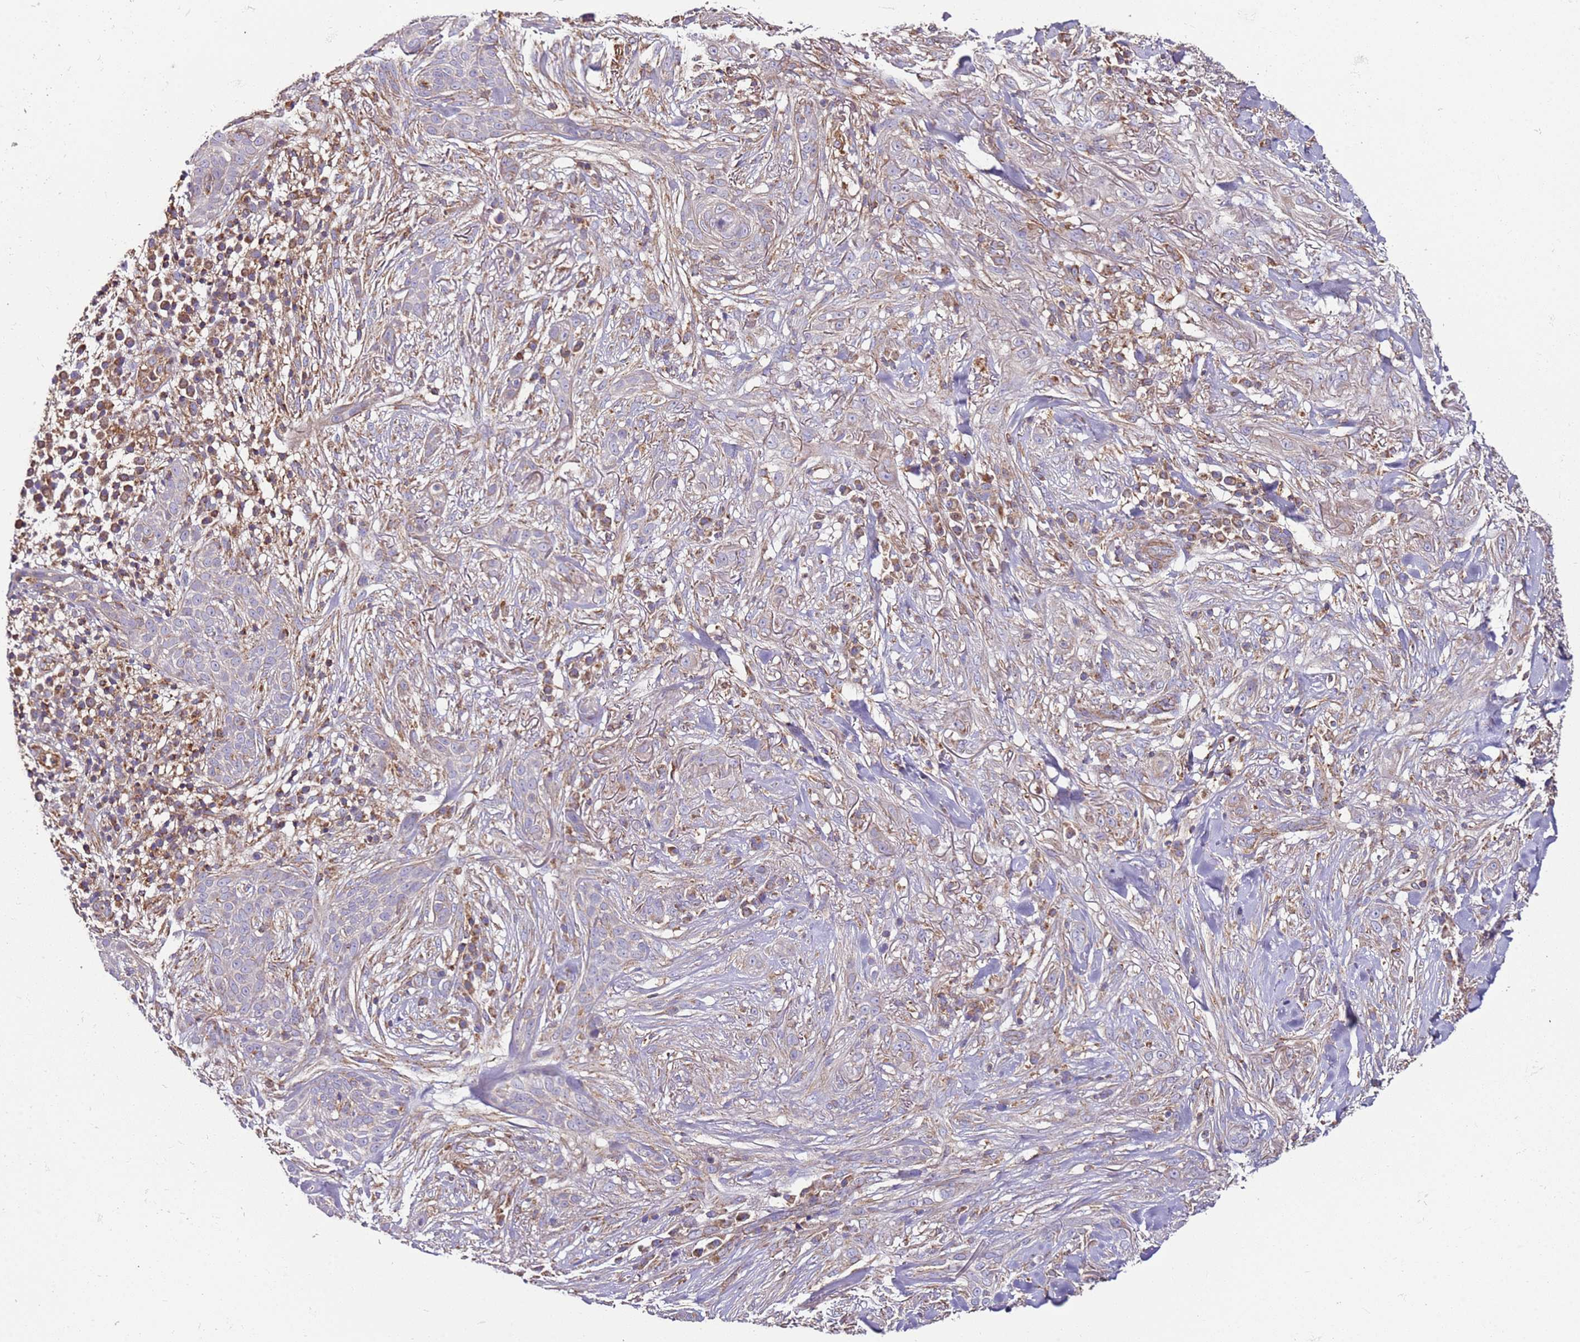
{"staining": {"intensity": "negative", "quantity": "none", "location": "none"}, "tissue": "skin cancer", "cell_type": "Tumor cells", "image_type": "cancer", "snomed": [{"axis": "morphology", "description": "Basal cell carcinoma"}, {"axis": "topography", "description": "Skin"}], "caption": "Micrograph shows no protein expression in tumor cells of skin cancer tissue. (Immunohistochemistry, brightfield microscopy, high magnification).", "gene": "RMND5A", "patient": {"sex": "male", "age": 72}}